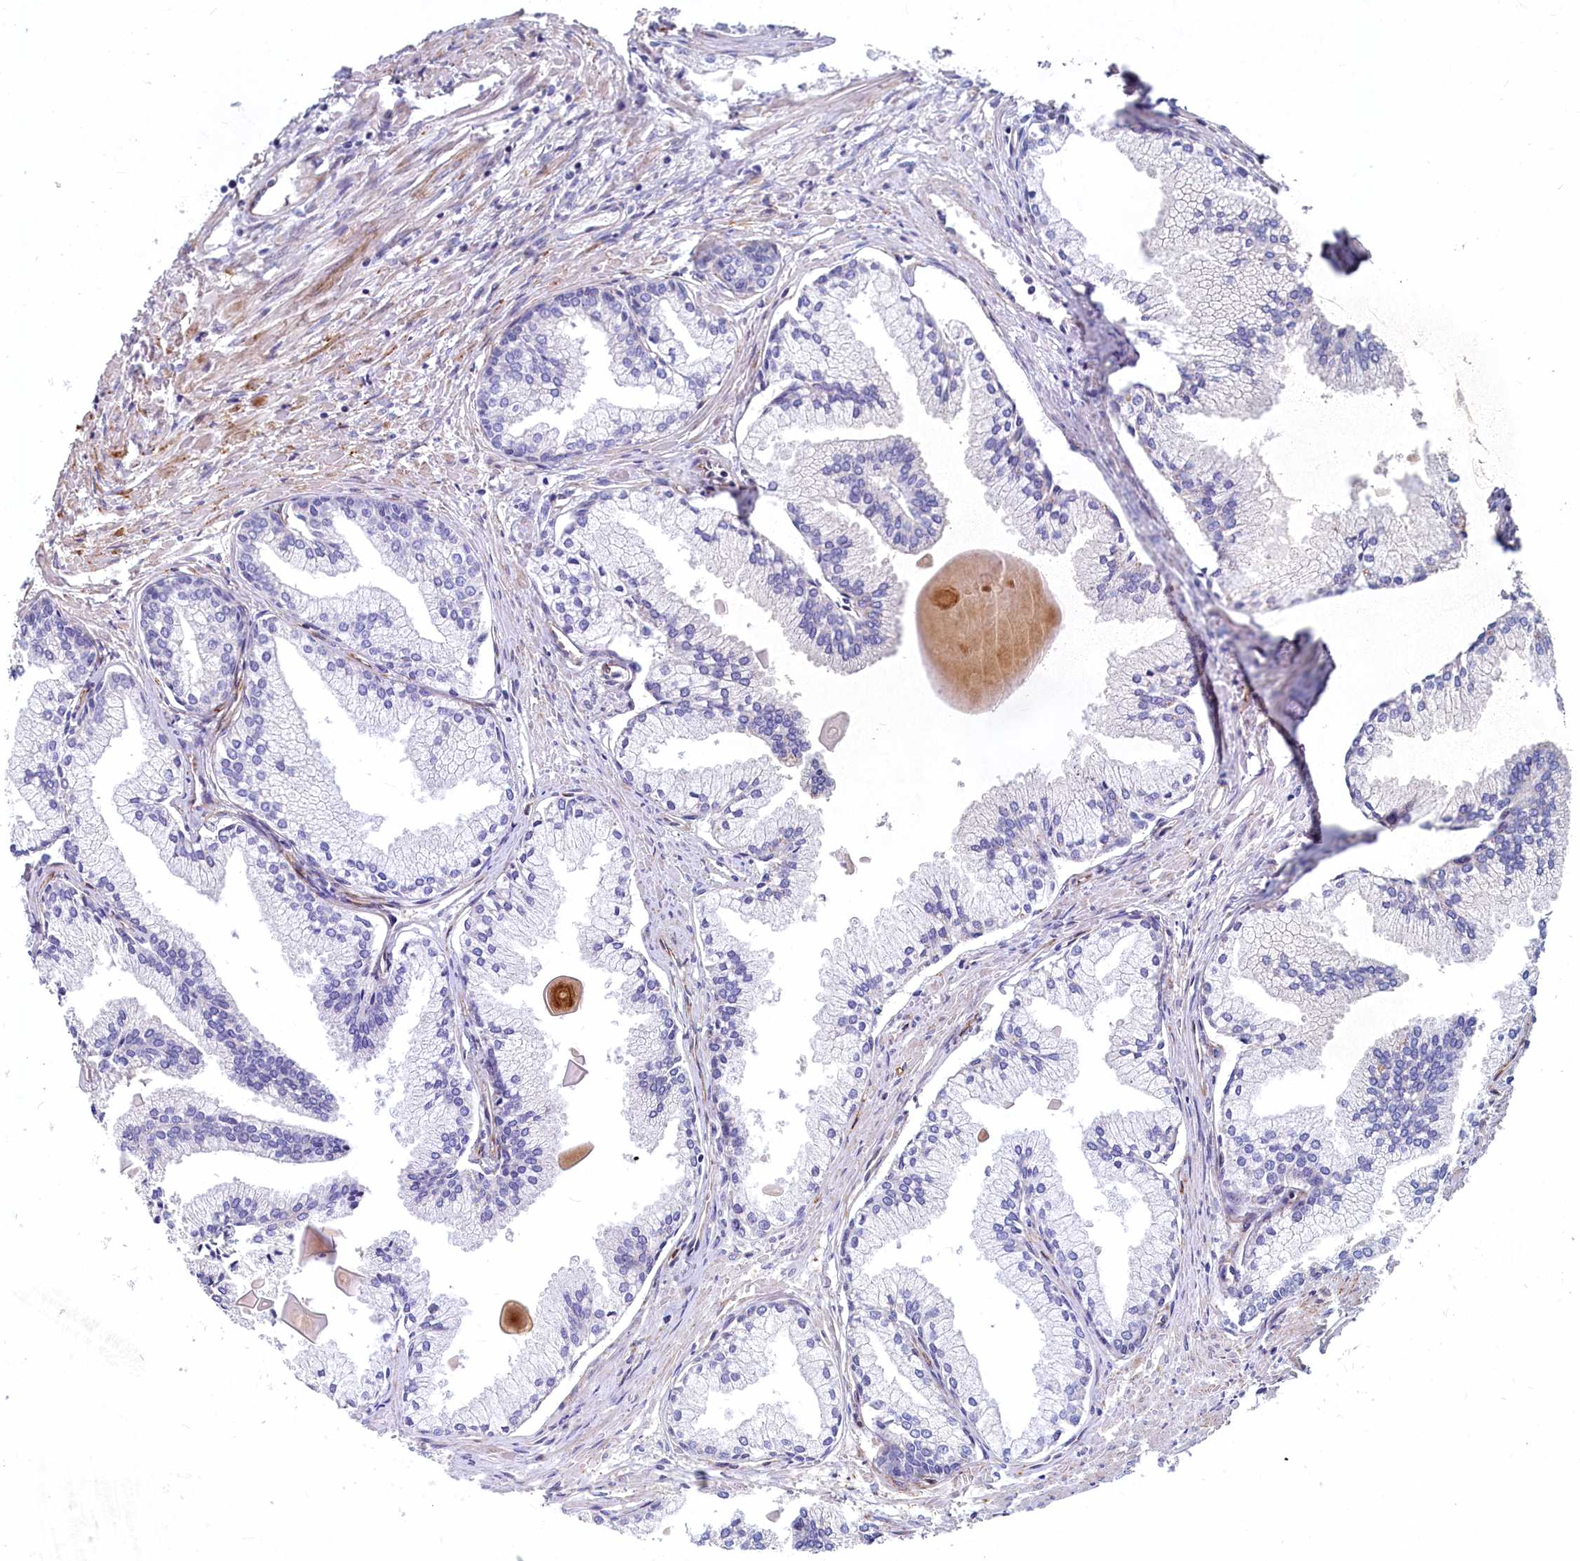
{"staining": {"intensity": "negative", "quantity": "none", "location": "none"}, "tissue": "prostate cancer", "cell_type": "Tumor cells", "image_type": "cancer", "snomed": [{"axis": "morphology", "description": "Adenocarcinoma, High grade"}, {"axis": "topography", "description": "Prostate"}], "caption": "DAB (3,3'-diaminobenzidine) immunohistochemical staining of human prostate high-grade adenocarcinoma exhibits no significant expression in tumor cells.", "gene": "ASXL3", "patient": {"sex": "male", "age": 68}}